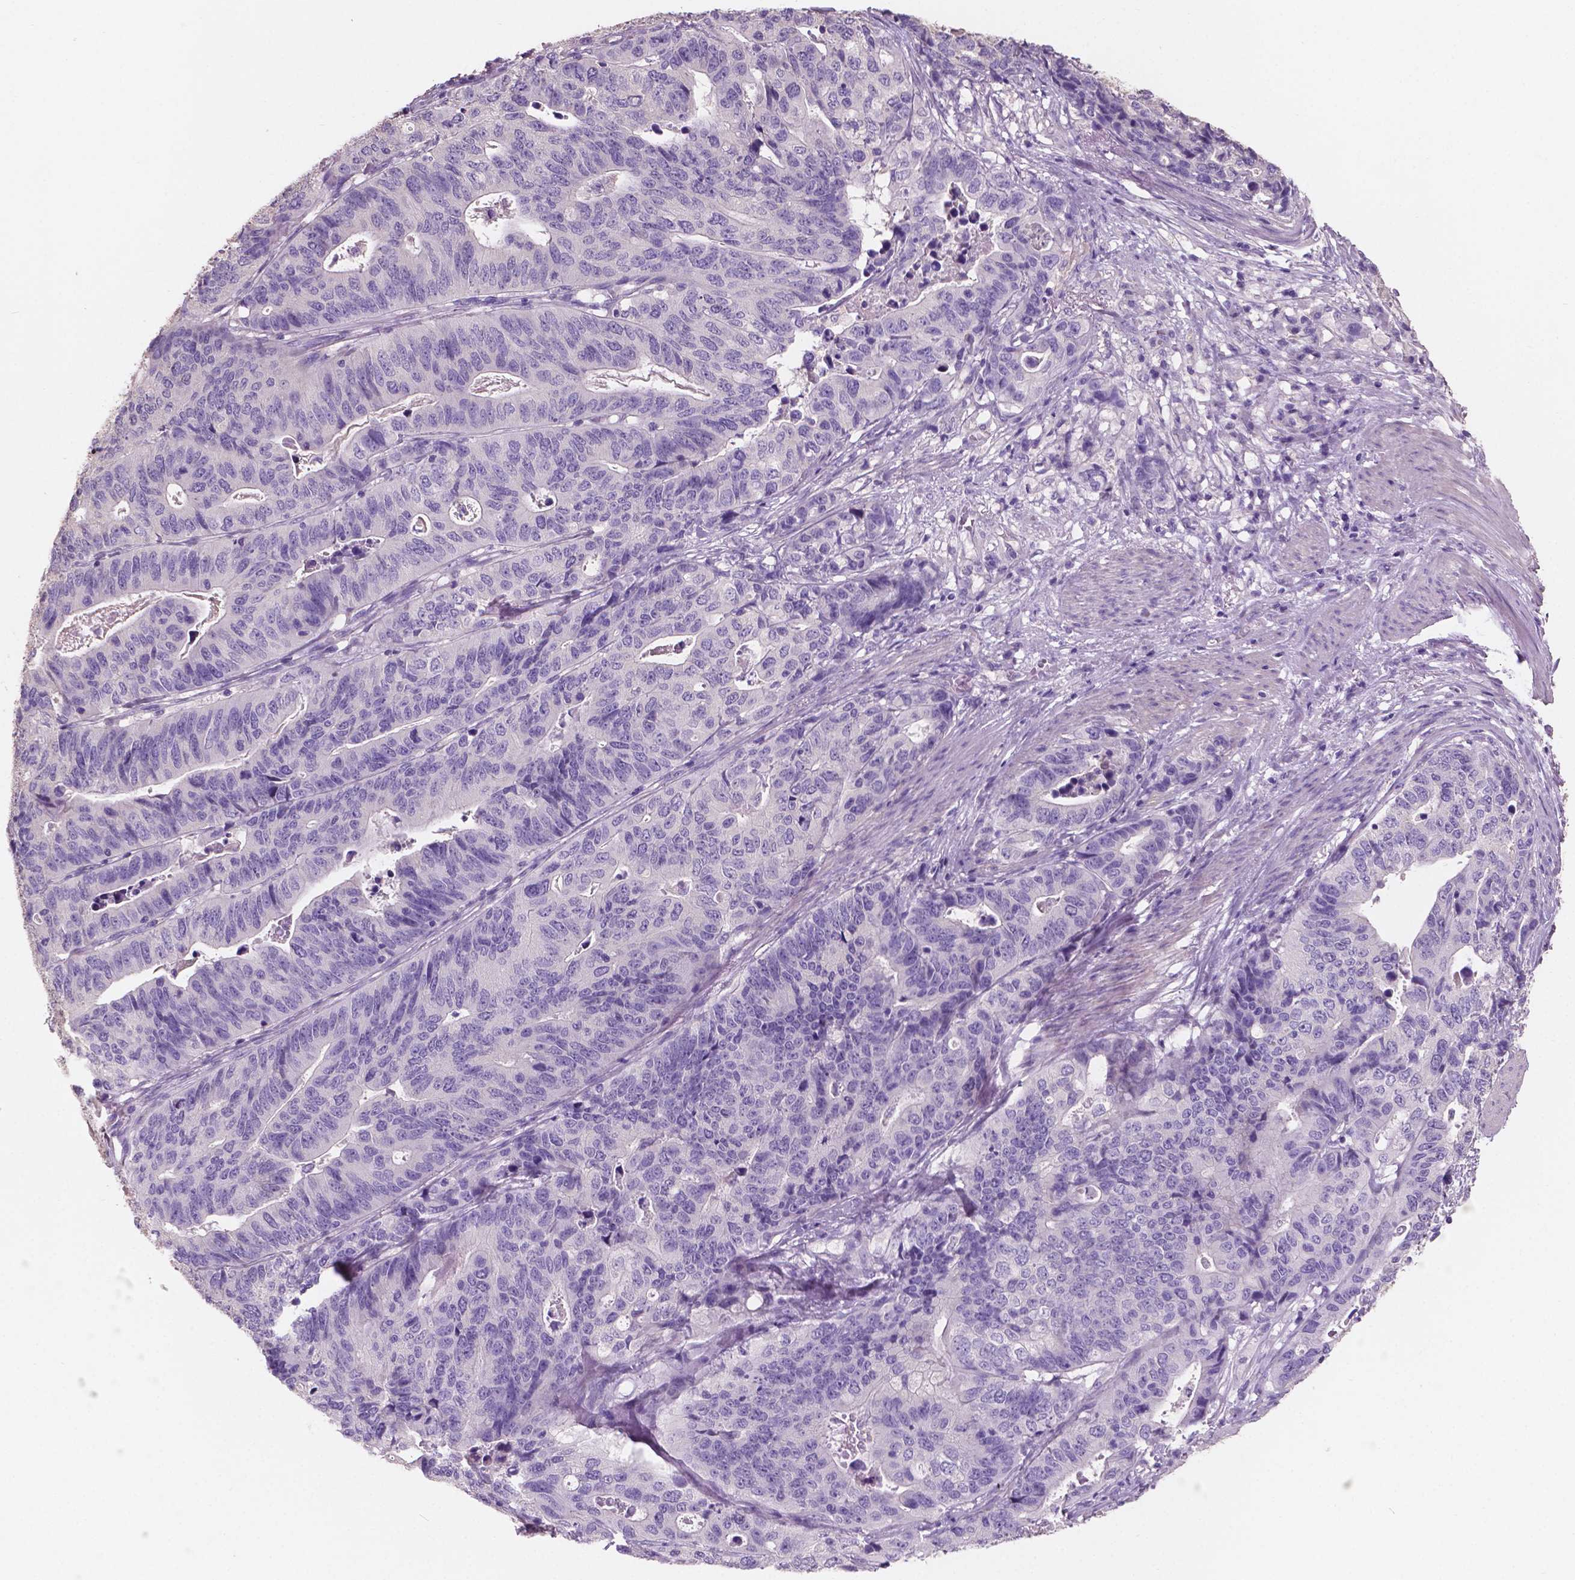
{"staining": {"intensity": "negative", "quantity": "none", "location": "none"}, "tissue": "stomach cancer", "cell_type": "Tumor cells", "image_type": "cancer", "snomed": [{"axis": "morphology", "description": "Adenocarcinoma, NOS"}, {"axis": "topography", "description": "Stomach, upper"}], "caption": "Tumor cells are negative for brown protein staining in stomach adenocarcinoma. Nuclei are stained in blue.", "gene": "SBSN", "patient": {"sex": "female", "age": 67}}